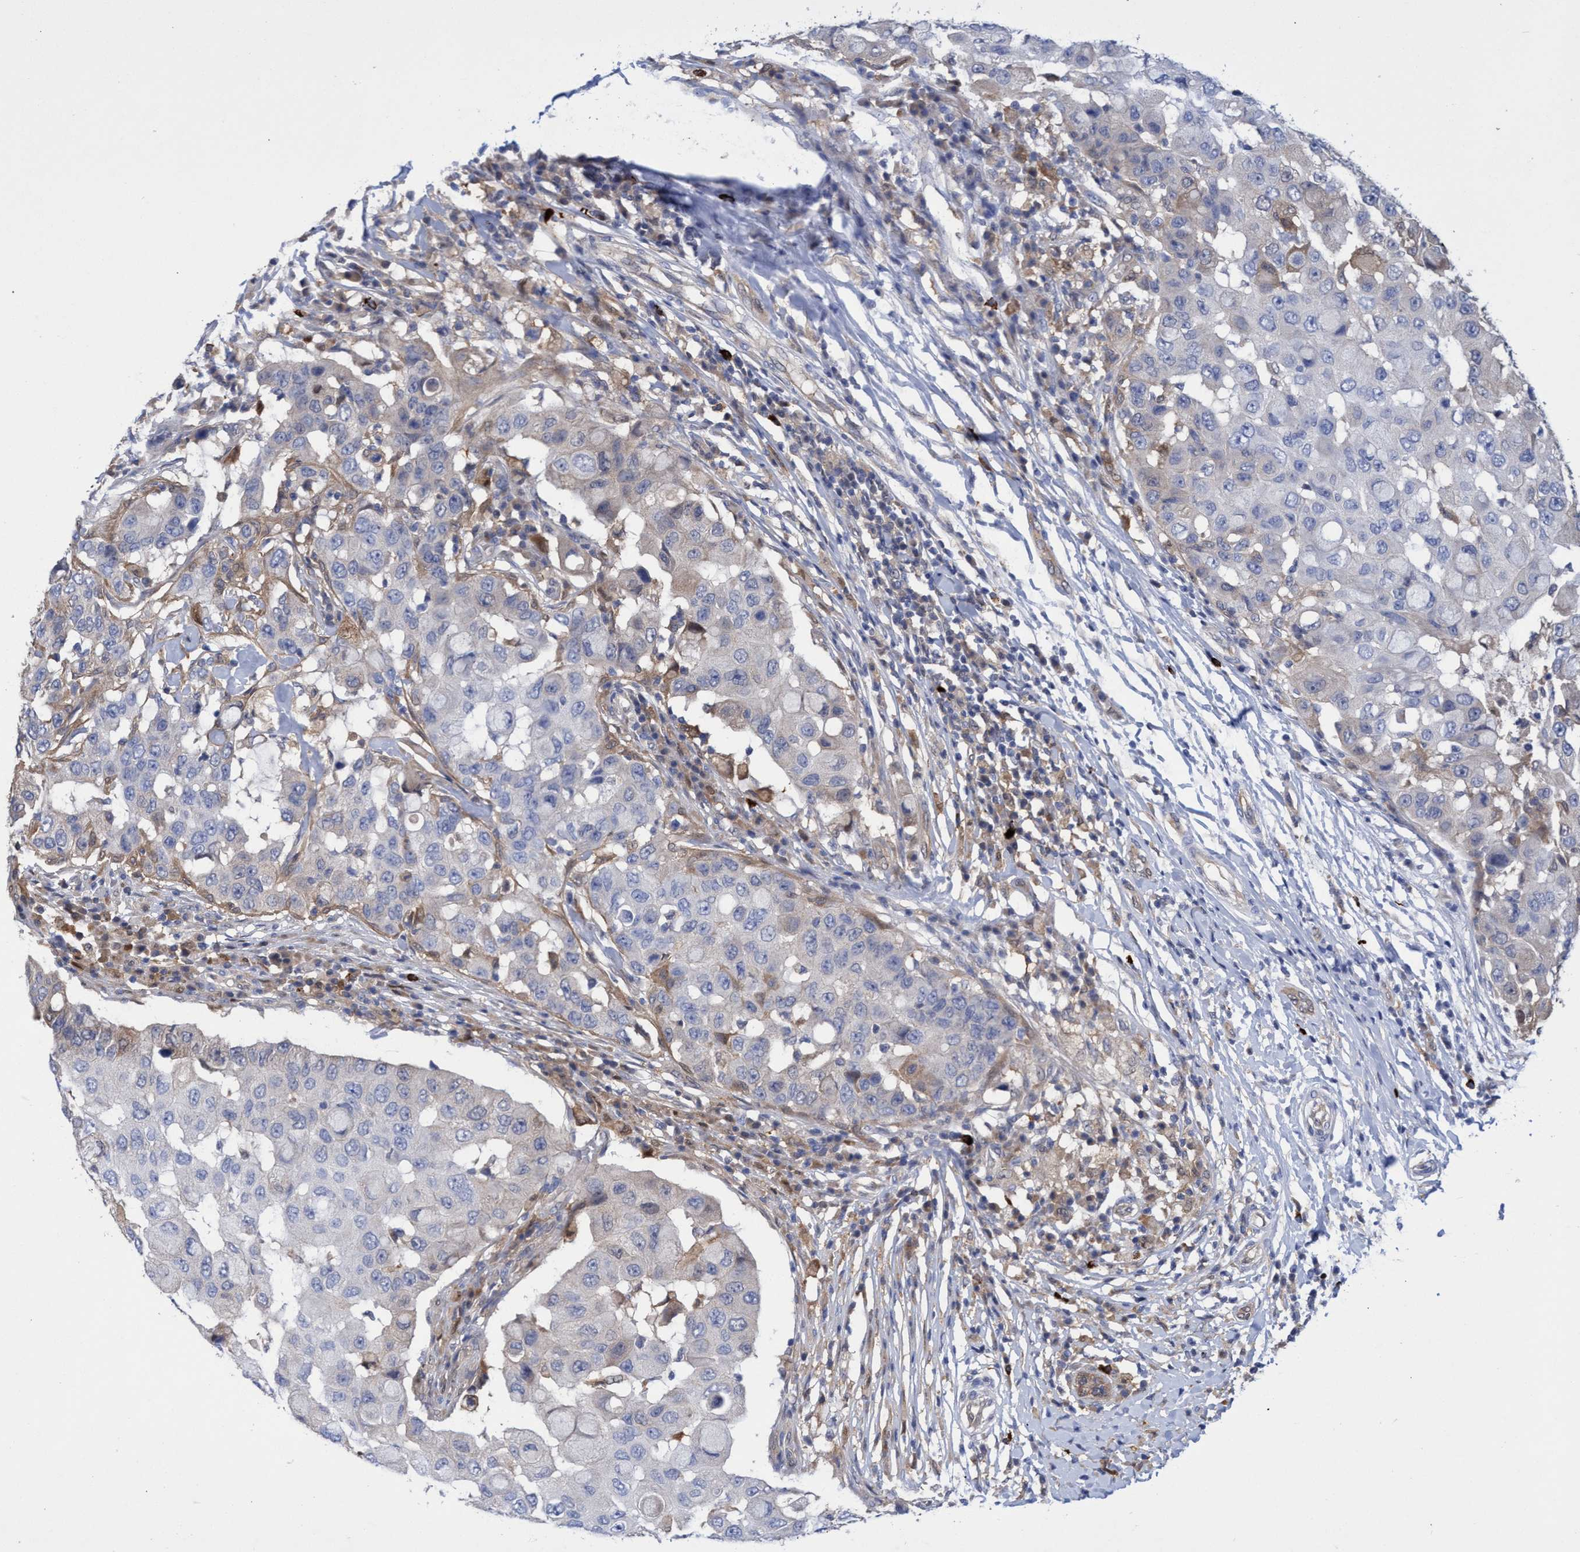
{"staining": {"intensity": "weak", "quantity": "<25%", "location": "cytoplasmic/membranous"}, "tissue": "breast cancer", "cell_type": "Tumor cells", "image_type": "cancer", "snomed": [{"axis": "morphology", "description": "Duct carcinoma"}, {"axis": "topography", "description": "Breast"}], "caption": "Tumor cells show no significant staining in breast cancer. (Brightfield microscopy of DAB (3,3'-diaminobenzidine) IHC at high magnification).", "gene": "PNPO", "patient": {"sex": "female", "age": 27}}